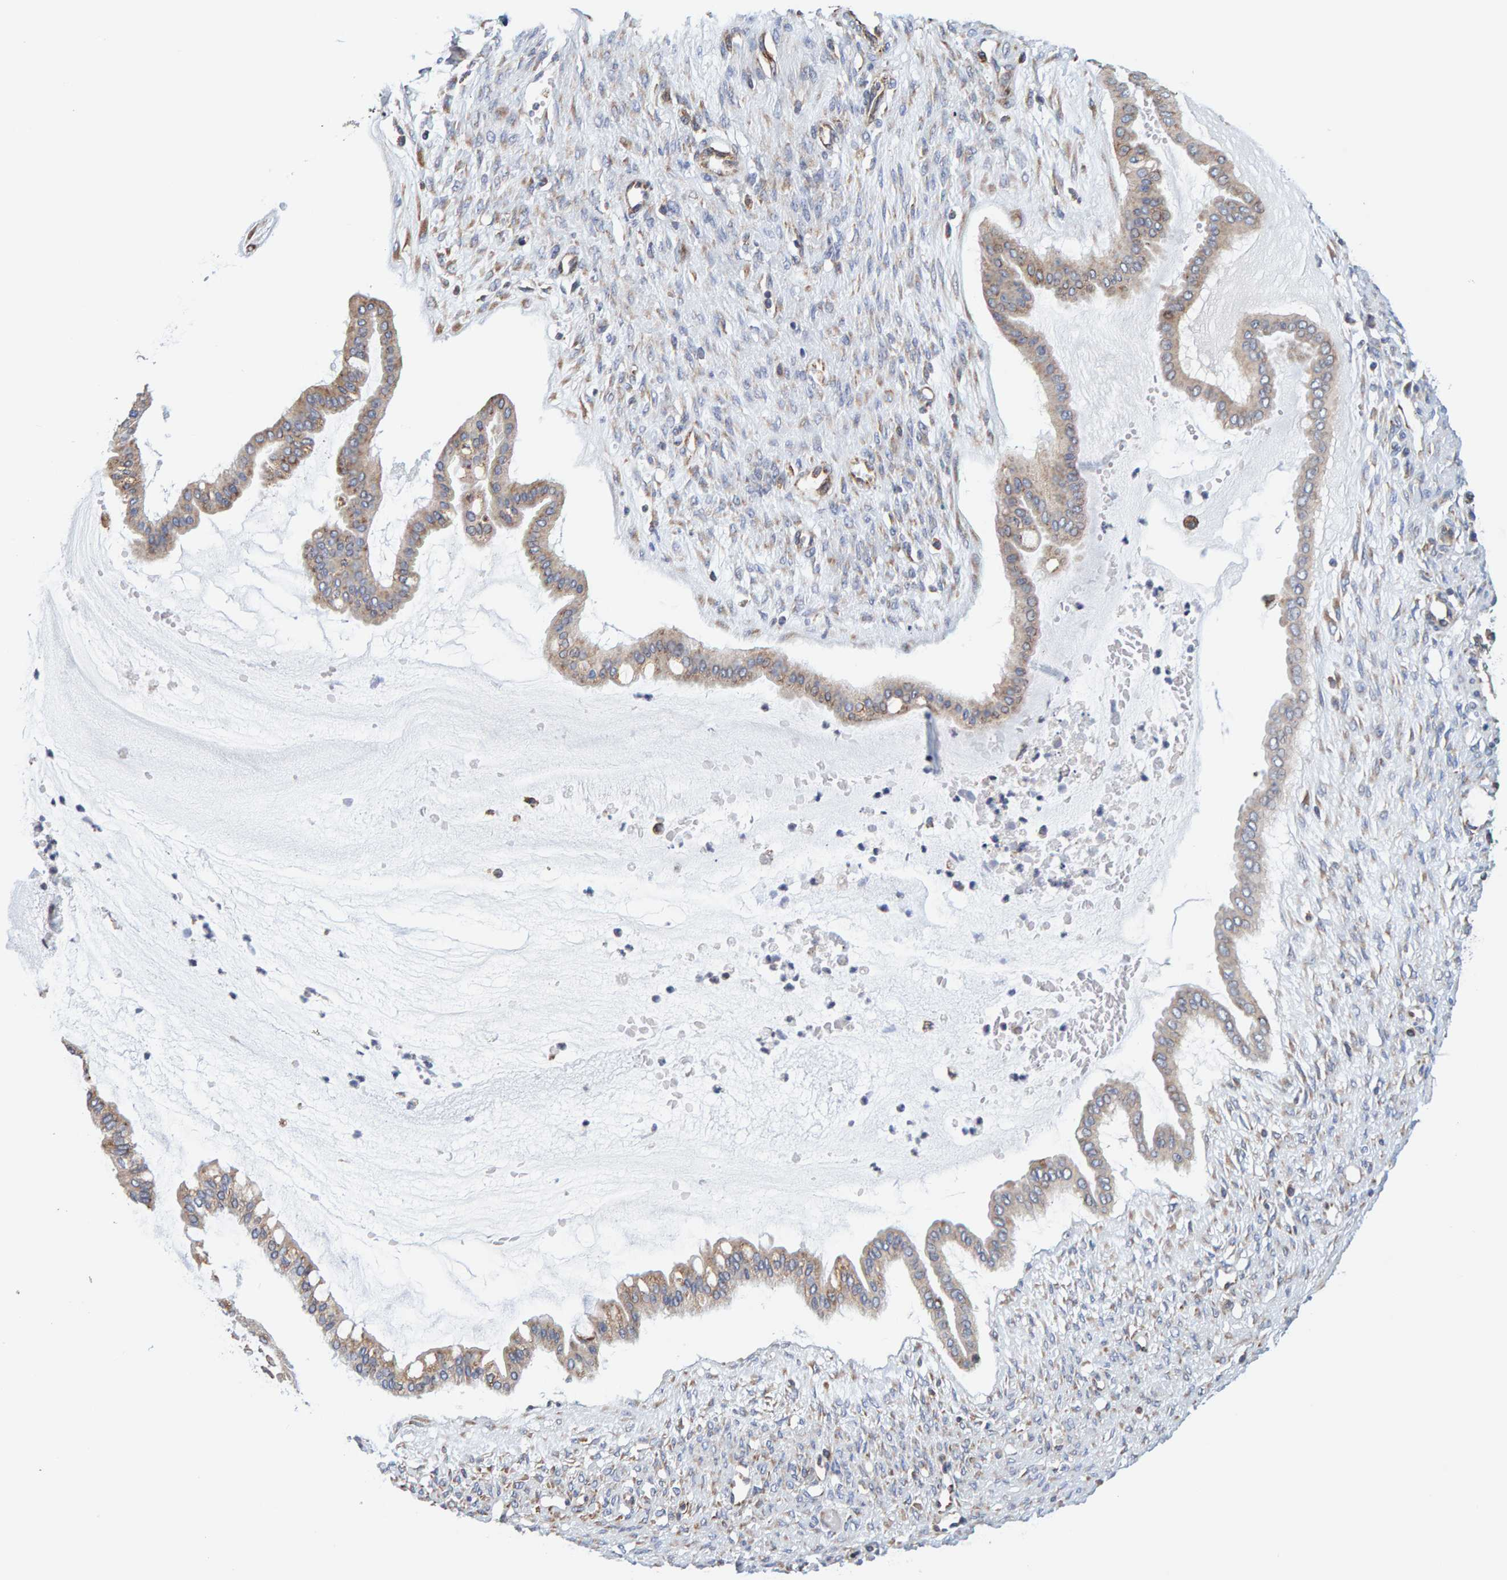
{"staining": {"intensity": "weak", "quantity": ">75%", "location": "cytoplasmic/membranous"}, "tissue": "ovarian cancer", "cell_type": "Tumor cells", "image_type": "cancer", "snomed": [{"axis": "morphology", "description": "Cystadenocarcinoma, mucinous, NOS"}, {"axis": "topography", "description": "Ovary"}], "caption": "An IHC histopathology image of tumor tissue is shown. Protein staining in brown labels weak cytoplasmic/membranous positivity in mucinous cystadenocarcinoma (ovarian) within tumor cells. The staining is performed using DAB brown chromogen to label protein expression. The nuclei are counter-stained blue using hematoxylin.", "gene": "SGPL1", "patient": {"sex": "female", "age": 73}}